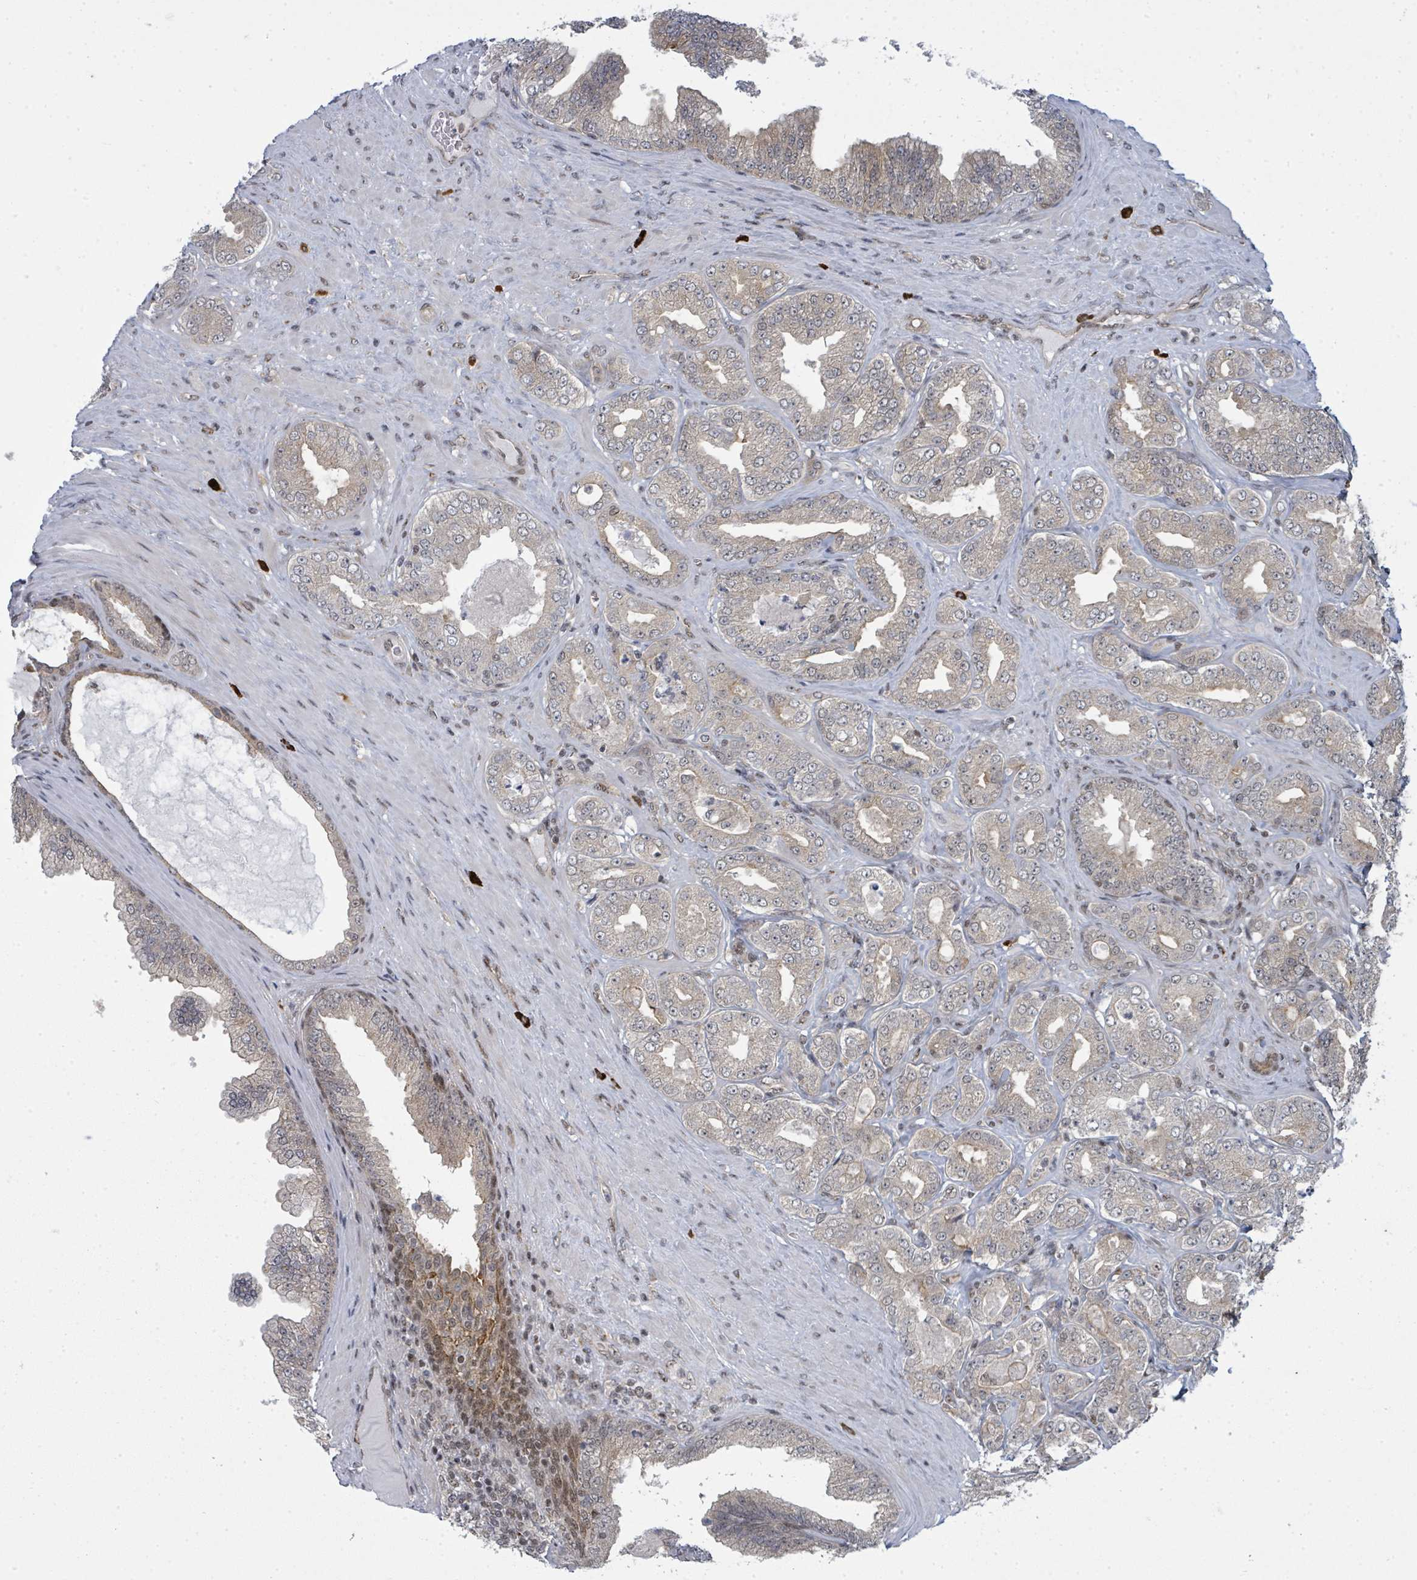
{"staining": {"intensity": "negative", "quantity": "none", "location": "none"}, "tissue": "prostate cancer", "cell_type": "Tumor cells", "image_type": "cancer", "snomed": [{"axis": "morphology", "description": "Adenocarcinoma, Low grade"}, {"axis": "topography", "description": "Prostate"}], "caption": "The immunohistochemistry image has no significant staining in tumor cells of prostate cancer (low-grade adenocarcinoma) tissue.", "gene": "PSMG2", "patient": {"sex": "male", "age": 63}}